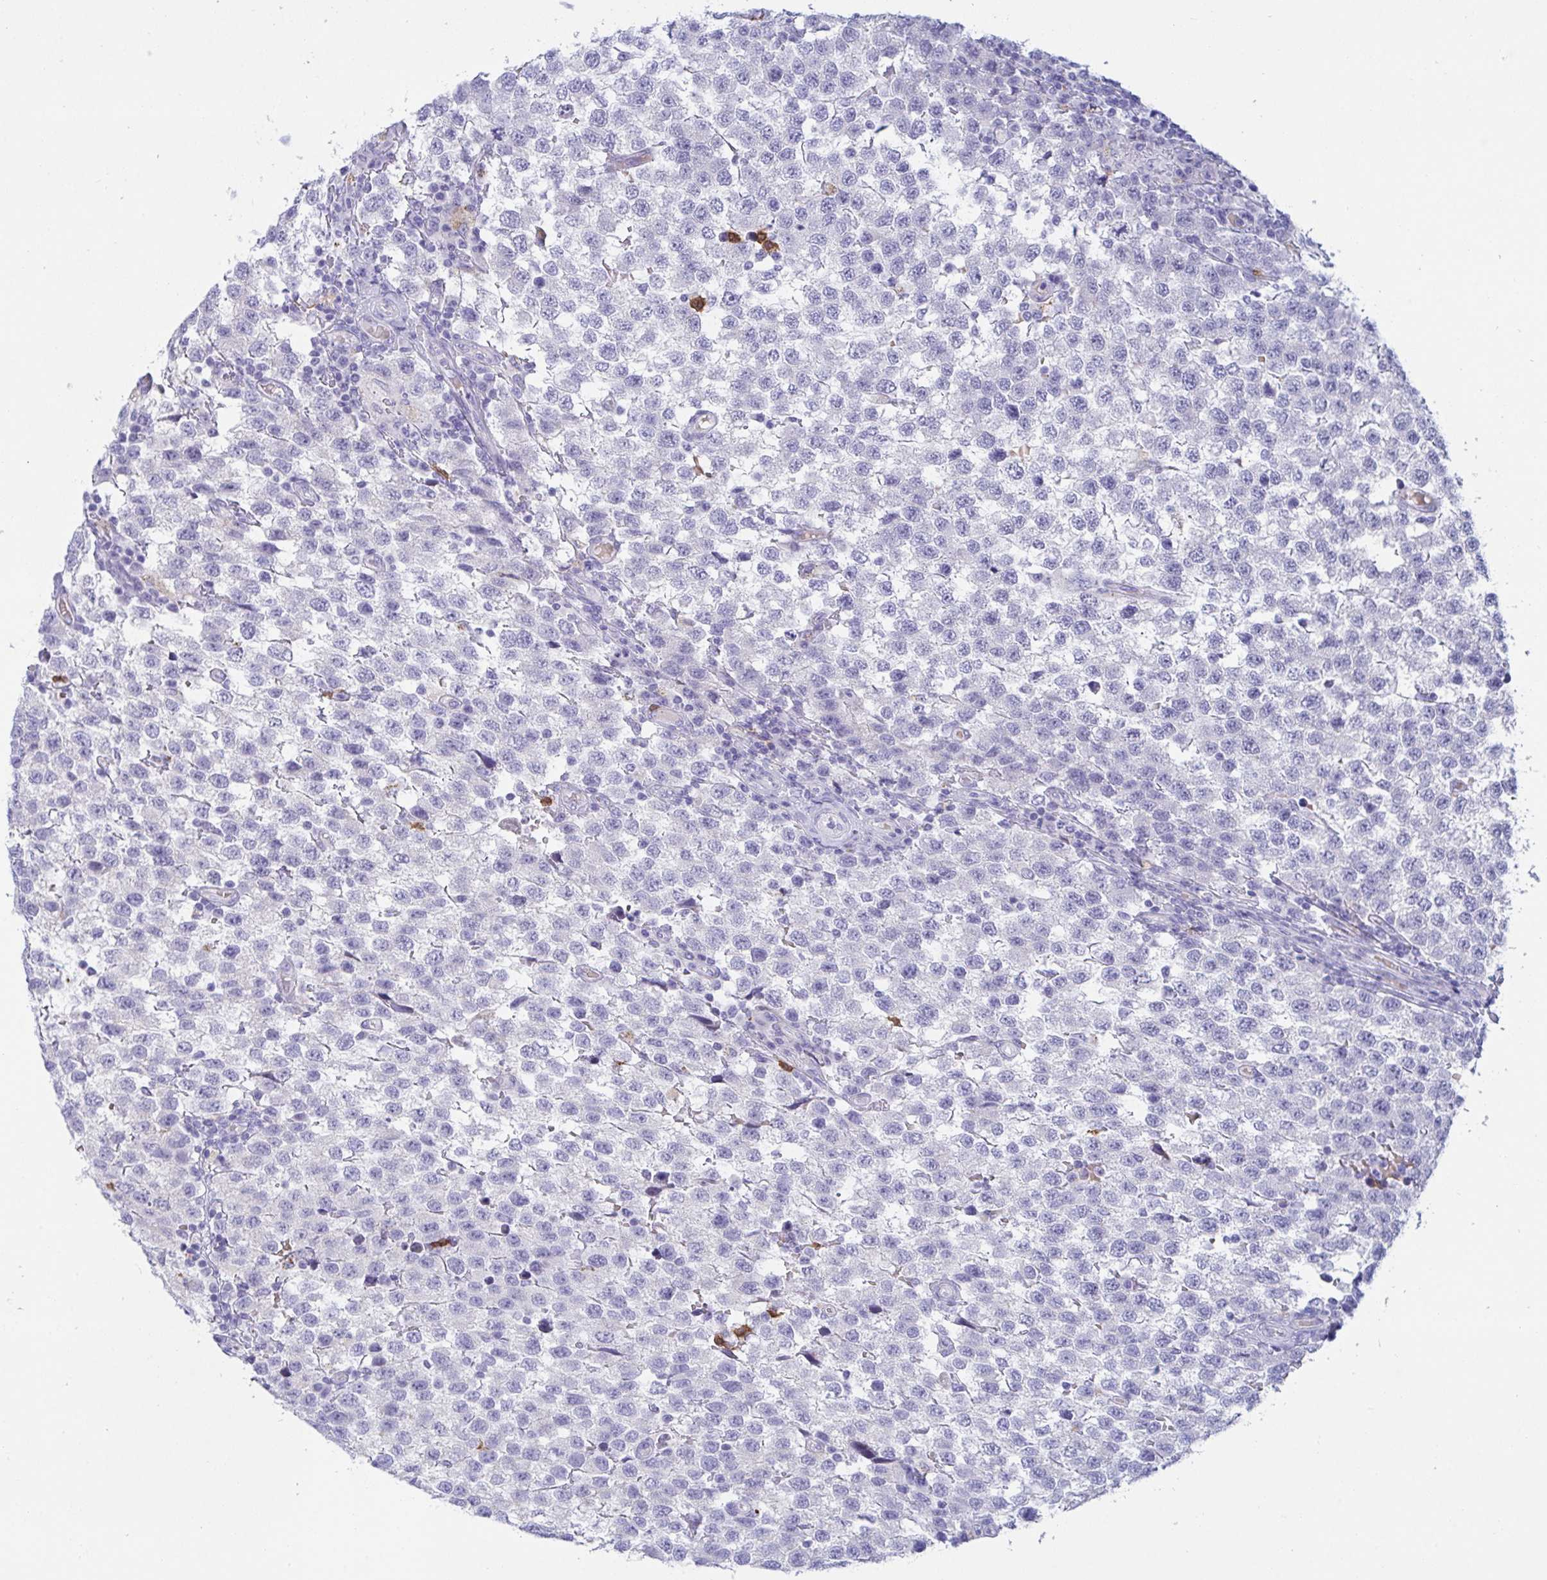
{"staining": {"intensity": "negative", "quantity": "none", "location": "none"}, "tissue": "testis cancer", "cell_type": "Tumor cells", "image_type": "cancer", "snomed": [{"axis": "morphology", "description": "Seminoma, NOS"}, {"axis": "topography", "description": "Testis"}], "caption": "High power microscopy image of an IHC histopathology image of seminoma (testis), revealing no significant expression in tumor cells.", "gene": "TAS2R38", "patient": {"sex": "male", "age": 34}}